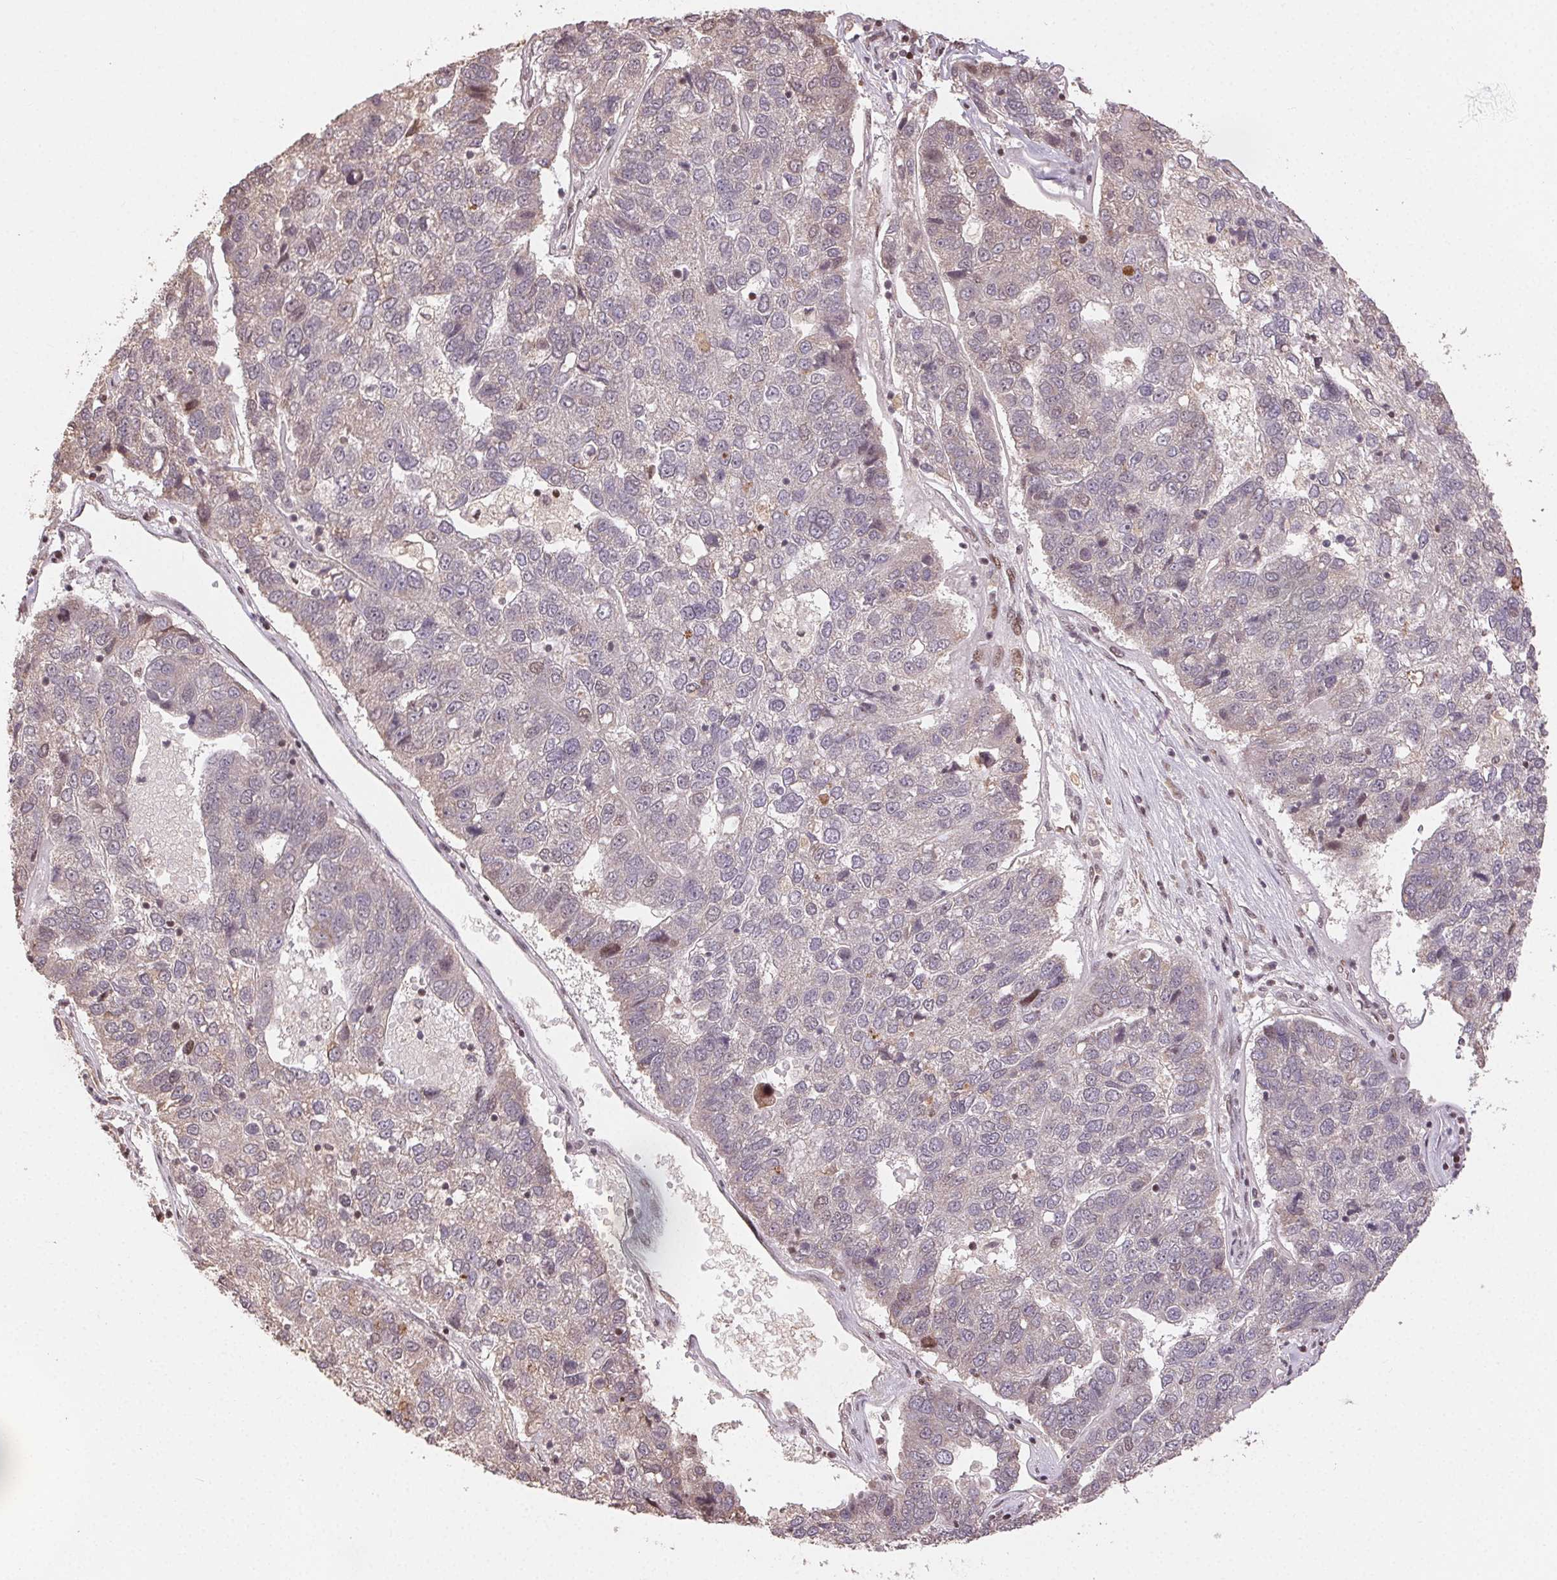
{"staining": {"intensity": "weak", "quantity": "<25%", "location": "cytoplasmic/membranous"}, "tissue": "pancreatic cancer", "cell_type": "Tumor cells", "image_type": "cancer", "snomed": [{"axis": "morphology", "description": "Adenocarcinoma, NOS"}, {"axis": "topography", "description": "Pancreas"}], "caption": "High magnification brightfield microscopy of pancreatic adenocarcinoma stained with DAB (brown) and counterstained with hematoxylin (blue): tumor cells show no significant positivity.", "gene": "MAPKAPK2", "patient": {"sex": "female", "age": 61}}